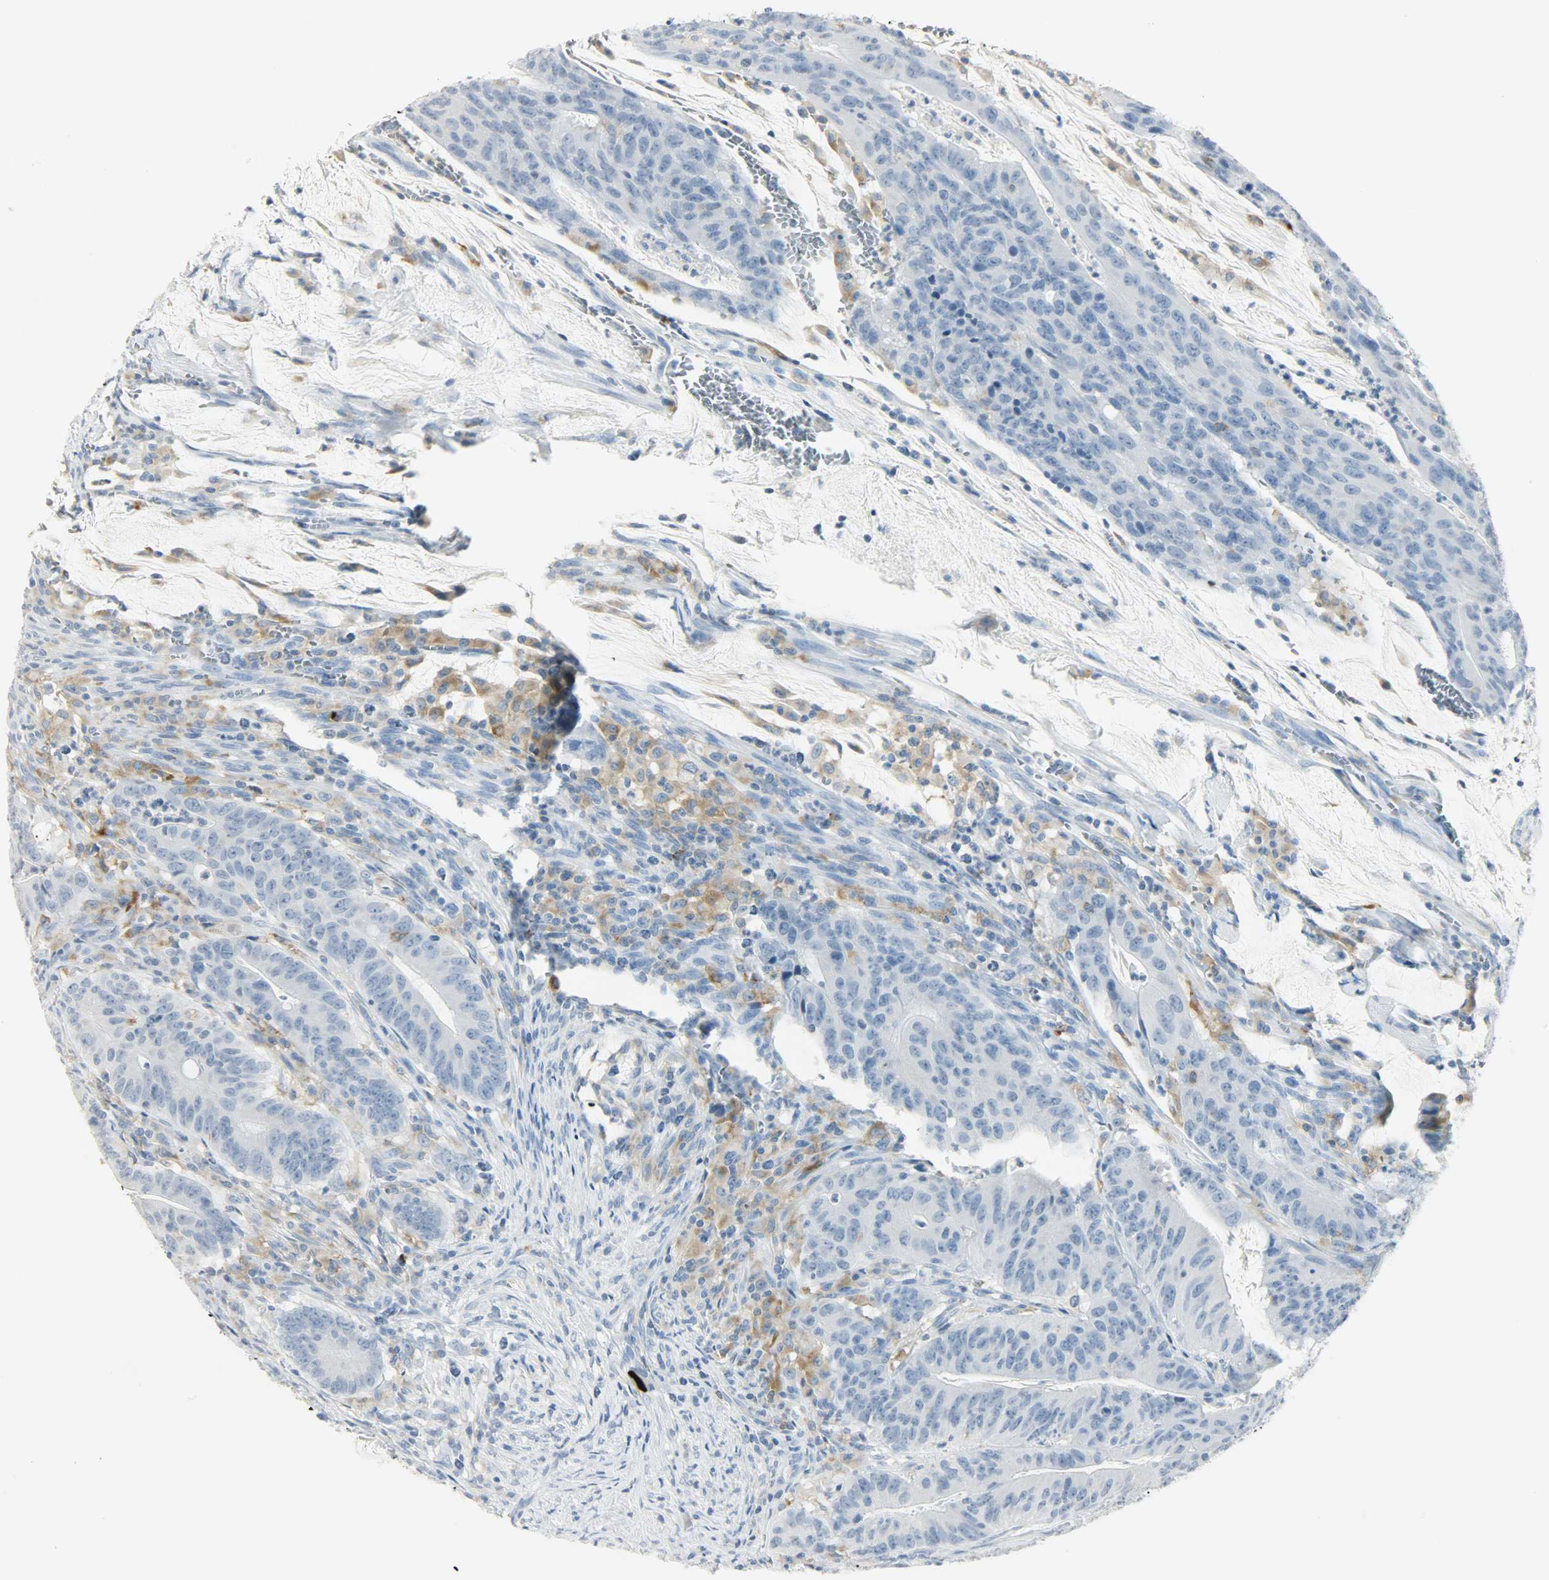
{"staining": {"intensity": "moderate", "quantity": "<25%", "location": "cytoplasmic/membranous"}, "tissue": "colorectal cancer", "cell_type": "Tumor cells", "image_type": "cancer", "snomed": [{"axis": "morphology", "description": "Adenocarcinoma, NOS"}, {"axis": "topography", "description": "Colon"}], "caption": "Immunohistochemical staining of colorectal adenocarcinoma reveals low levels of moderate cytoplasmic/membranous positivity in about <25% of tumor cells.", "gene": "PTPN6", "patient": {"sex": "male", "age": 45}}